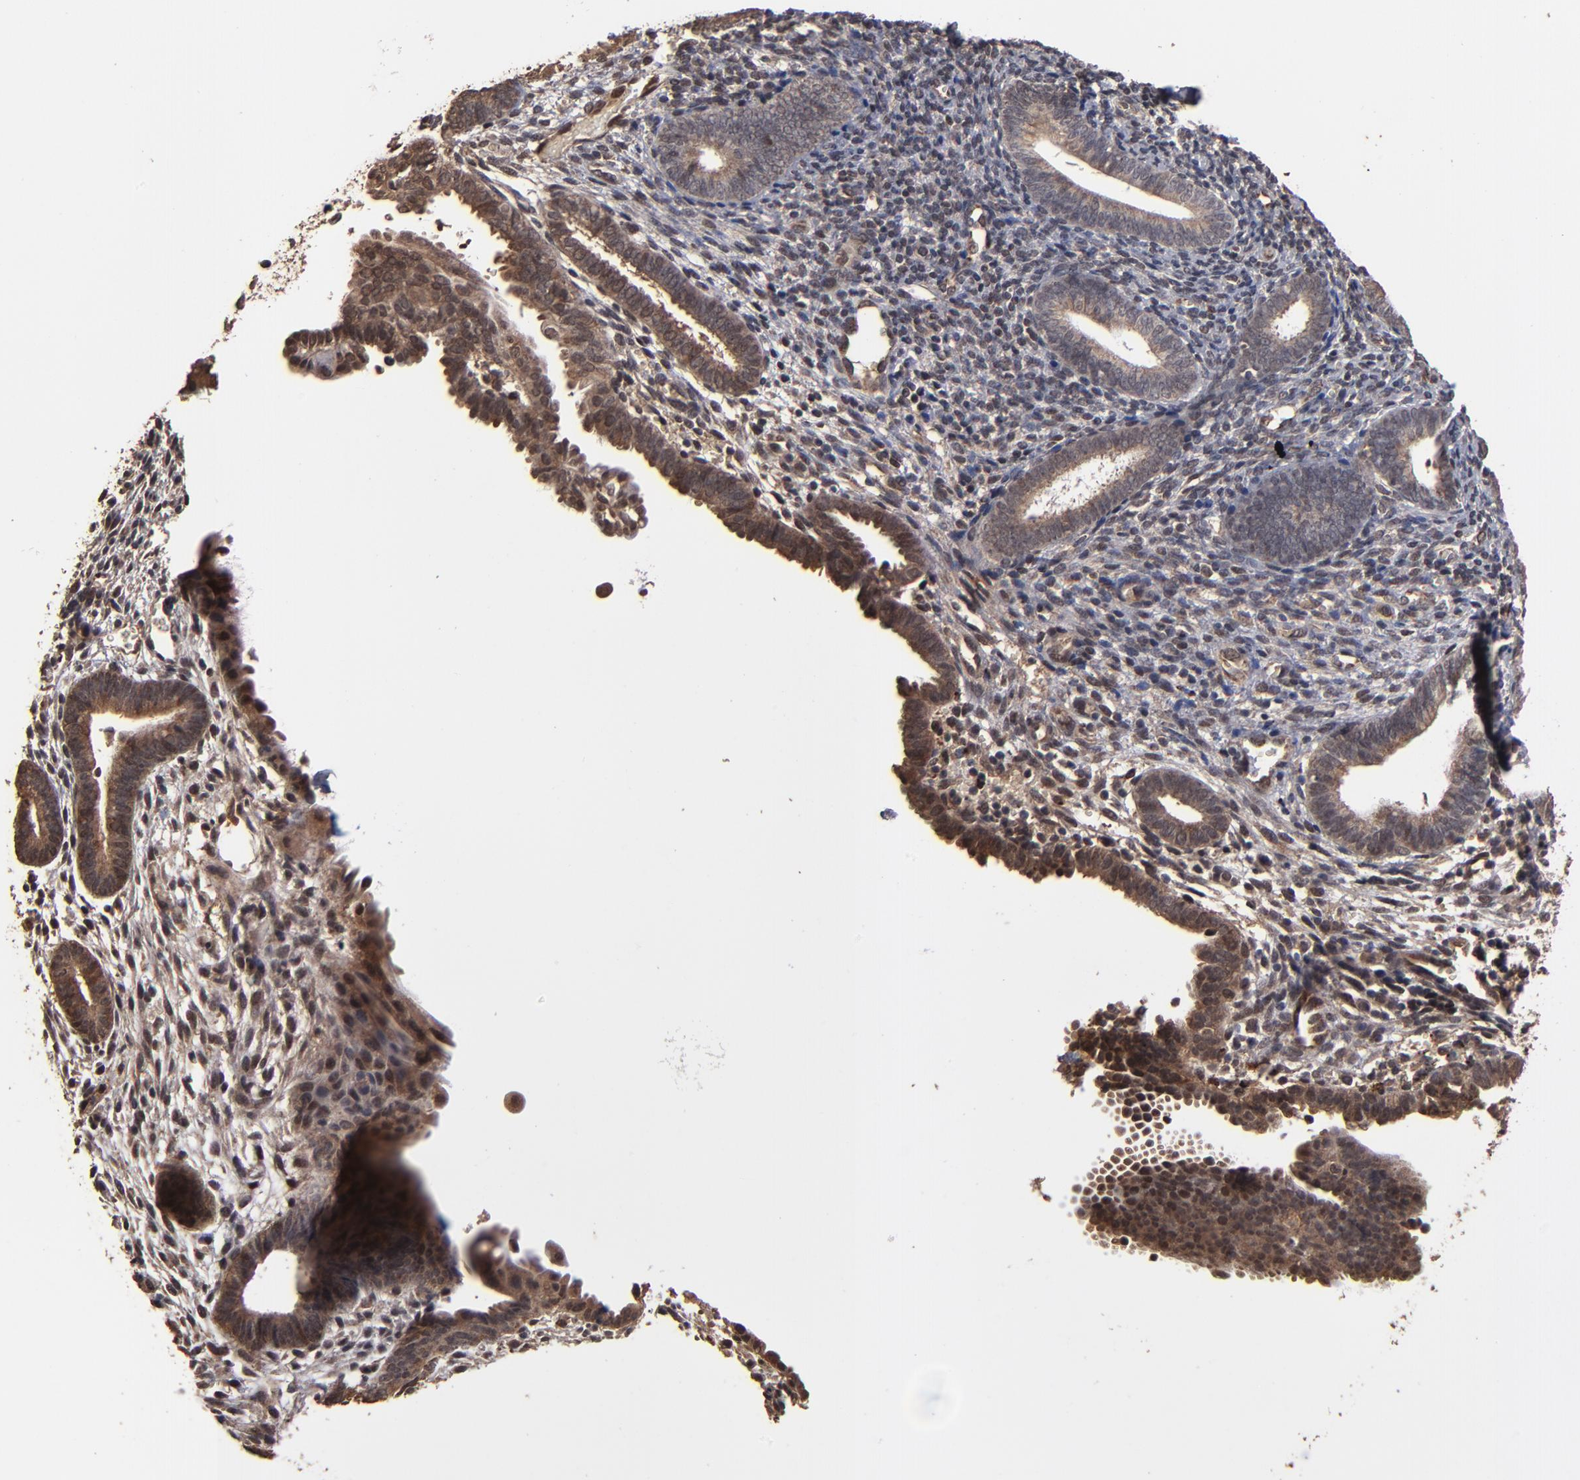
{"staining": {"intensity": "moderate", "quantity": "25%-75%", "location": "nuclear"}, "tissue": "endometrium", "cell_type": "Cells in endometrial stroma", "image_type": "normal", "snomed": [{"axis": "morphology", "description": "Normal tissue, NOS"}, {"axis": "topography", "description": "Smooth muscle"}, {"axis": "topography", "description": "Endometrium"}], "caption": "Cells in endometrial stroma exhibit moderate nuclear expression in approximately 25%-75% of cells in normal endometrium. (brown staining indicates protein expression, while blue staining denotes nuclei).", "gene": "NXF2B", "patient": {"sex": "female", "age": 57}}